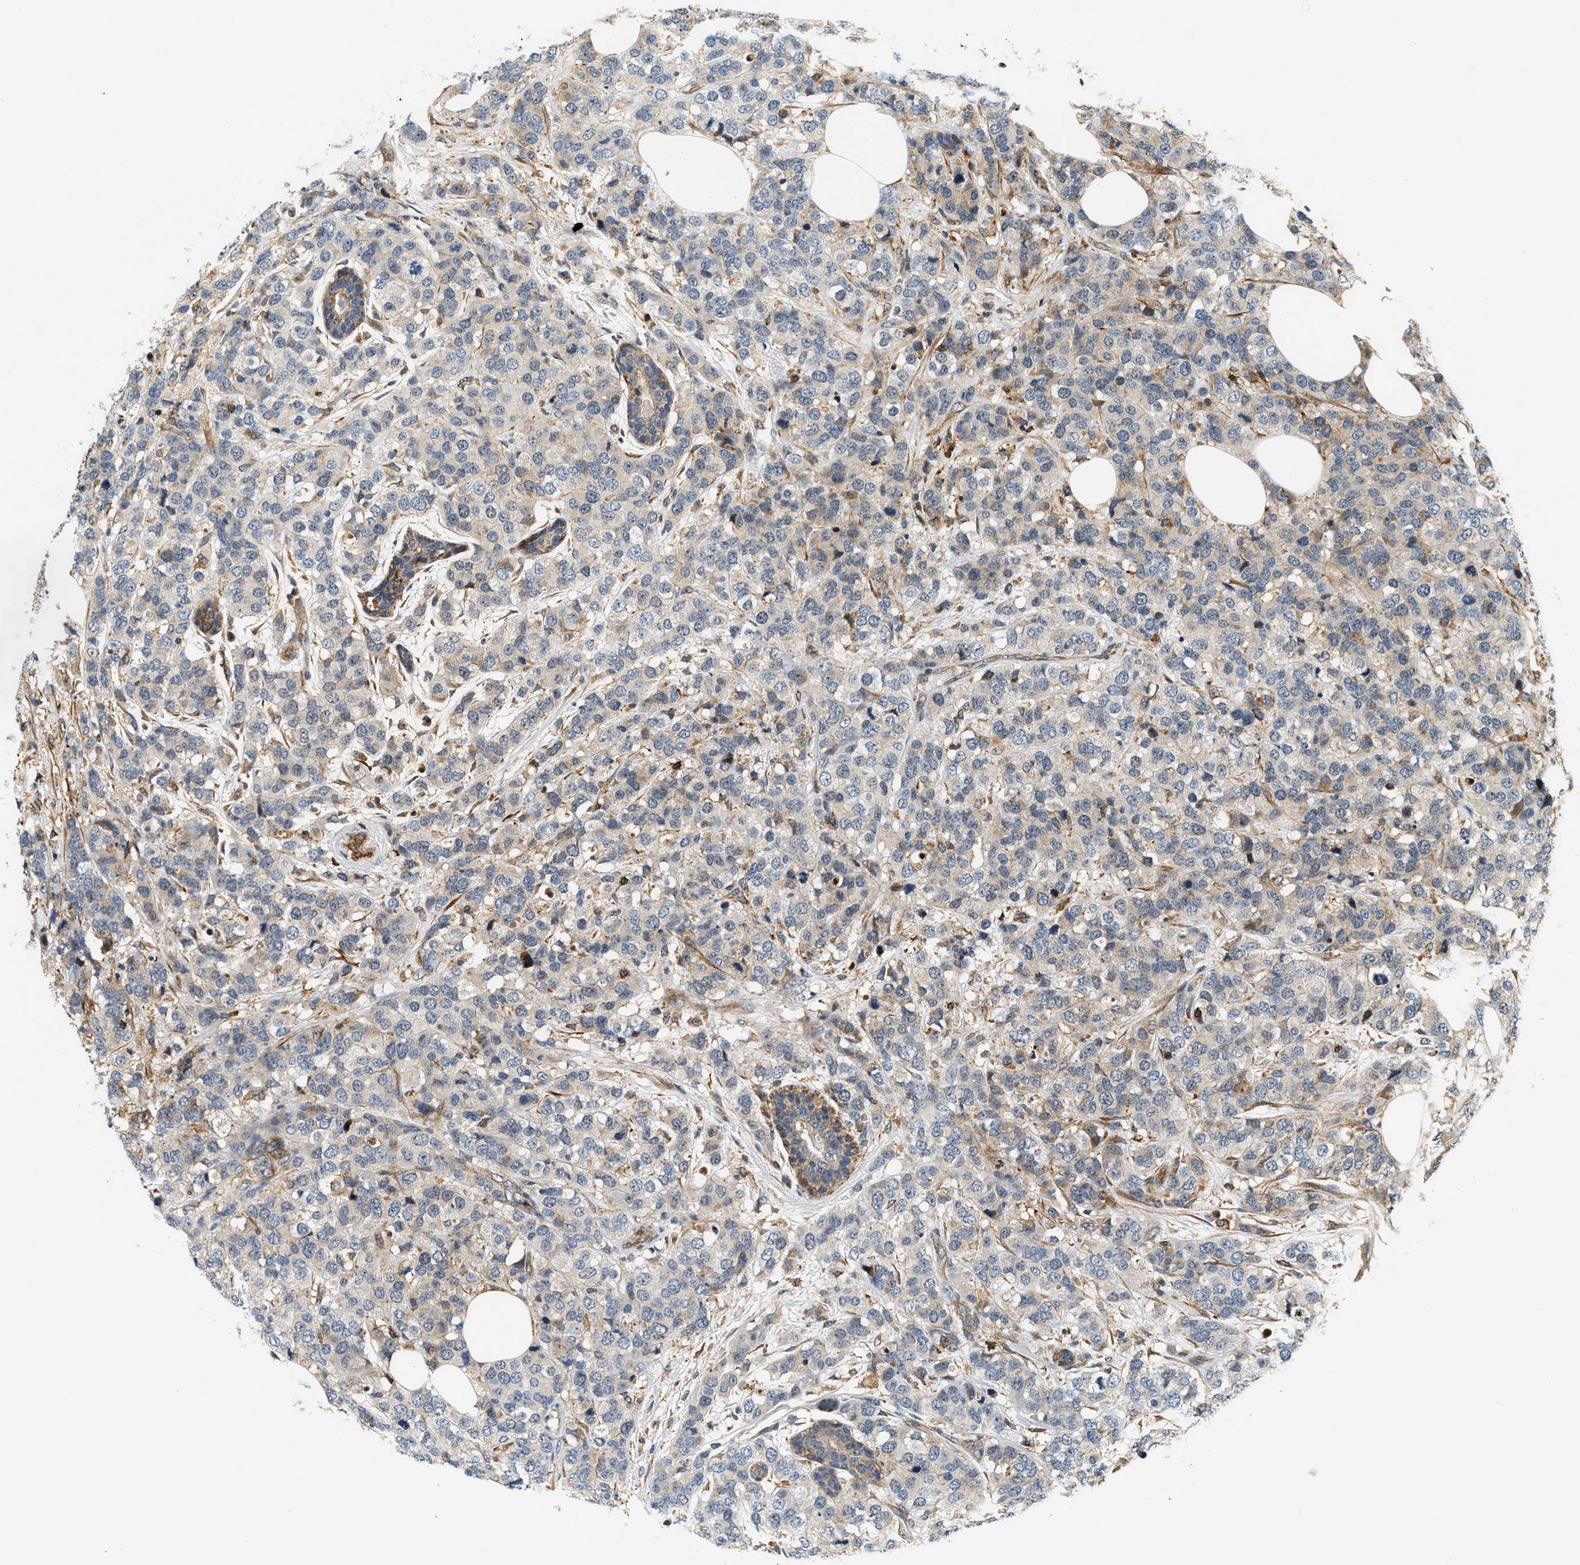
{"staining": {"intensity": "weak", "quantity": "25%-75%", "location": "cytoplasmic/membranous"}, "tissue": "breast cancer", "cell_type": "Tumor cells", "image_type": "cancer", "snomed": [{"axis": "morphology", "description": "Lobular carcinoma"}, {"axis": "topography", "description": "Breast"}], "caption": "Immunohistochemical staining of human breast cancer exhibits low levels of weak cytoplasmic/membranous positivity in about 25%-75% of tumor cells. (DAB (3,3'-diaminobenzidine) = brown stain, brightfield microscopy at high magnification).", "gene": "SAMD9", "patient": {"sex": "female", "age": 59}}